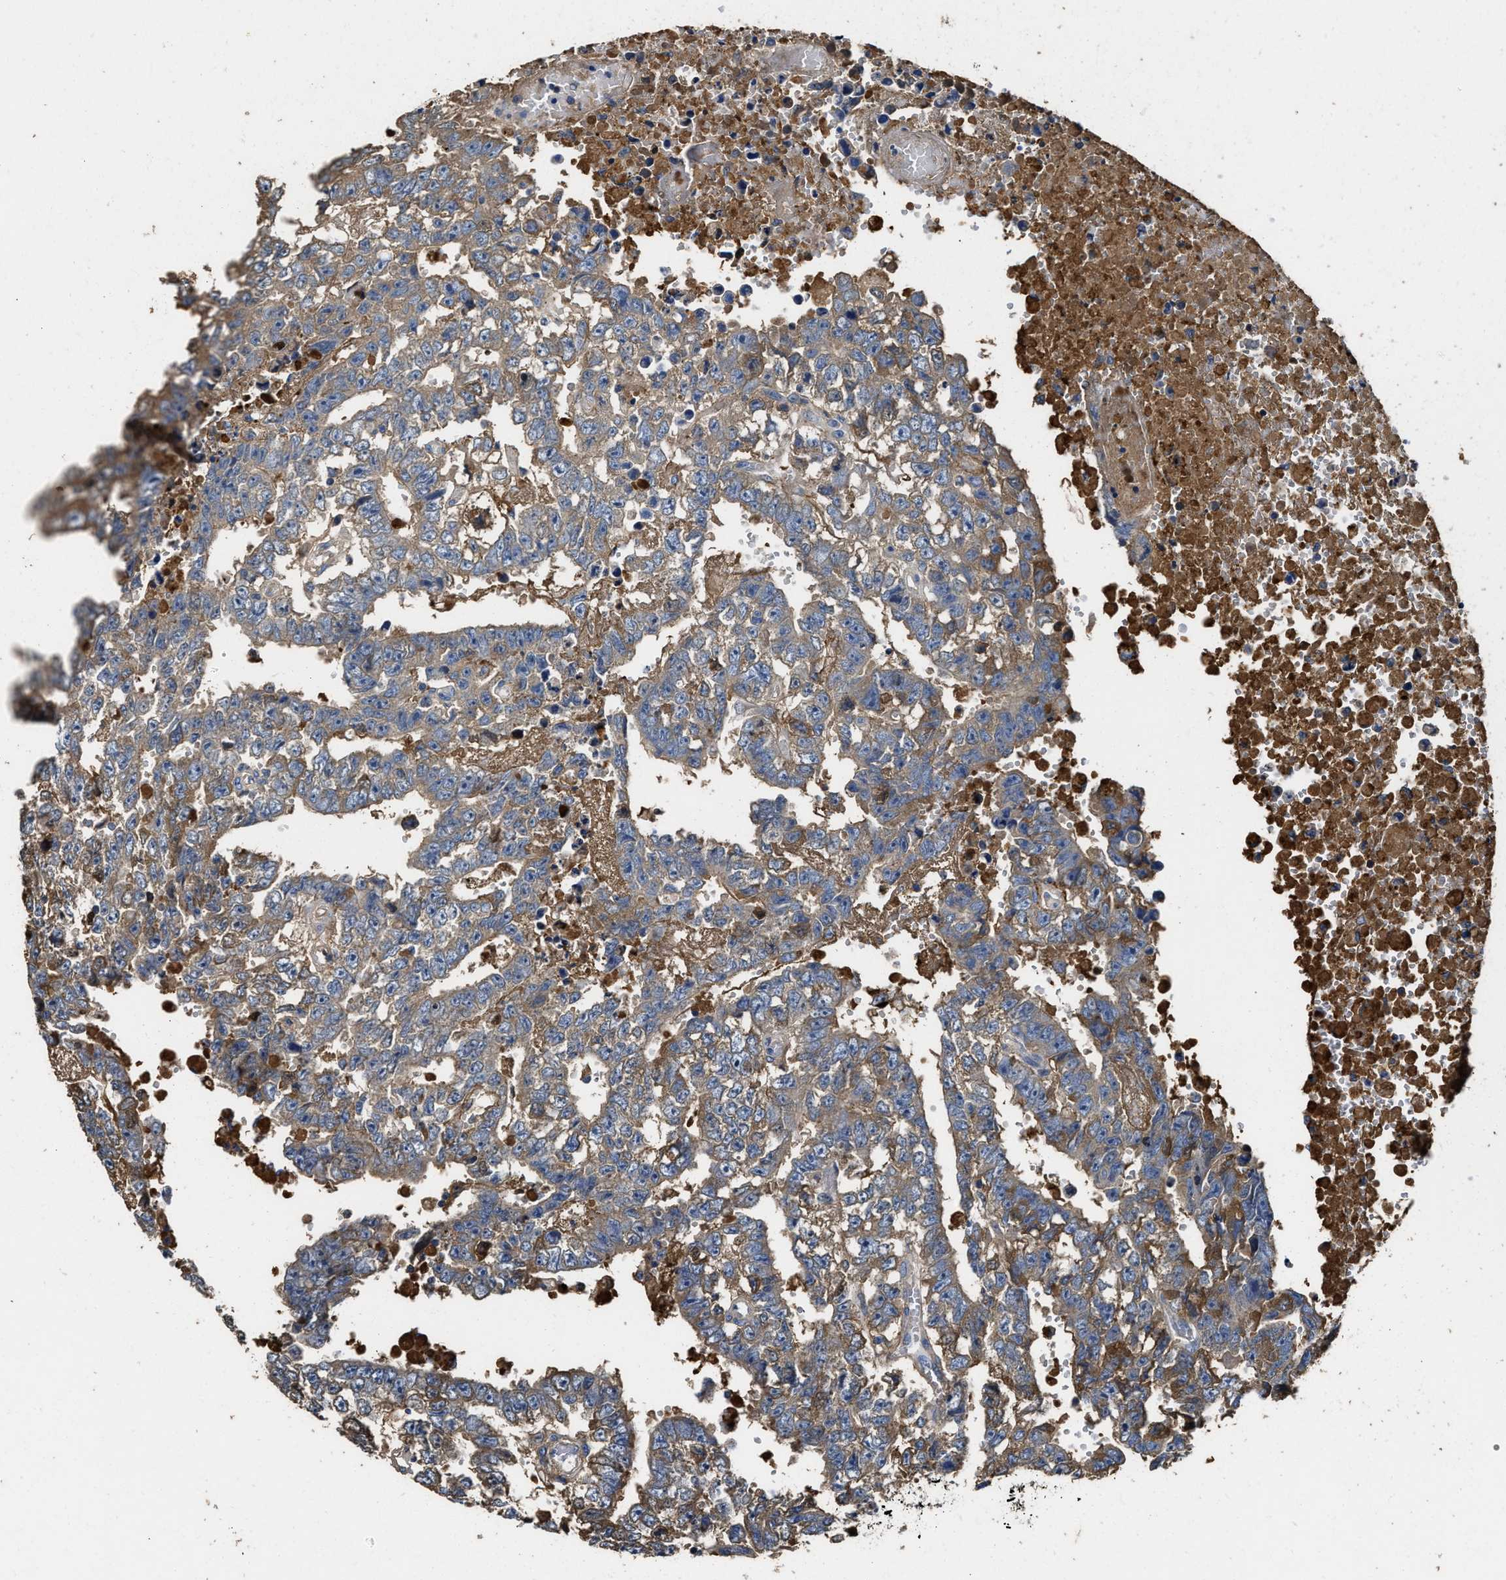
{"staining": {"intensity": "moderate", "quantity": ">75%", "location": "cytoplasmic/membranous"}, "tissue": "testis cancer", "cell_type": "Tumor cells", "image_type": "cancer", "snomed": [{"axis": "morphology", "description": "Carcinoma, Embryonal, NOS"}, {"axis": "topography", "description": "Testis"}], "caption": "Testis cancer stained with DAB (3,3'-diaminobenzidine) immunohistochemistry reveals medium levels of moderate cytoplasmic/membranous positivity in approximately >75% of tumor cells.", "gene": "C3", "patient": {"sex": "male", "age": 25}}